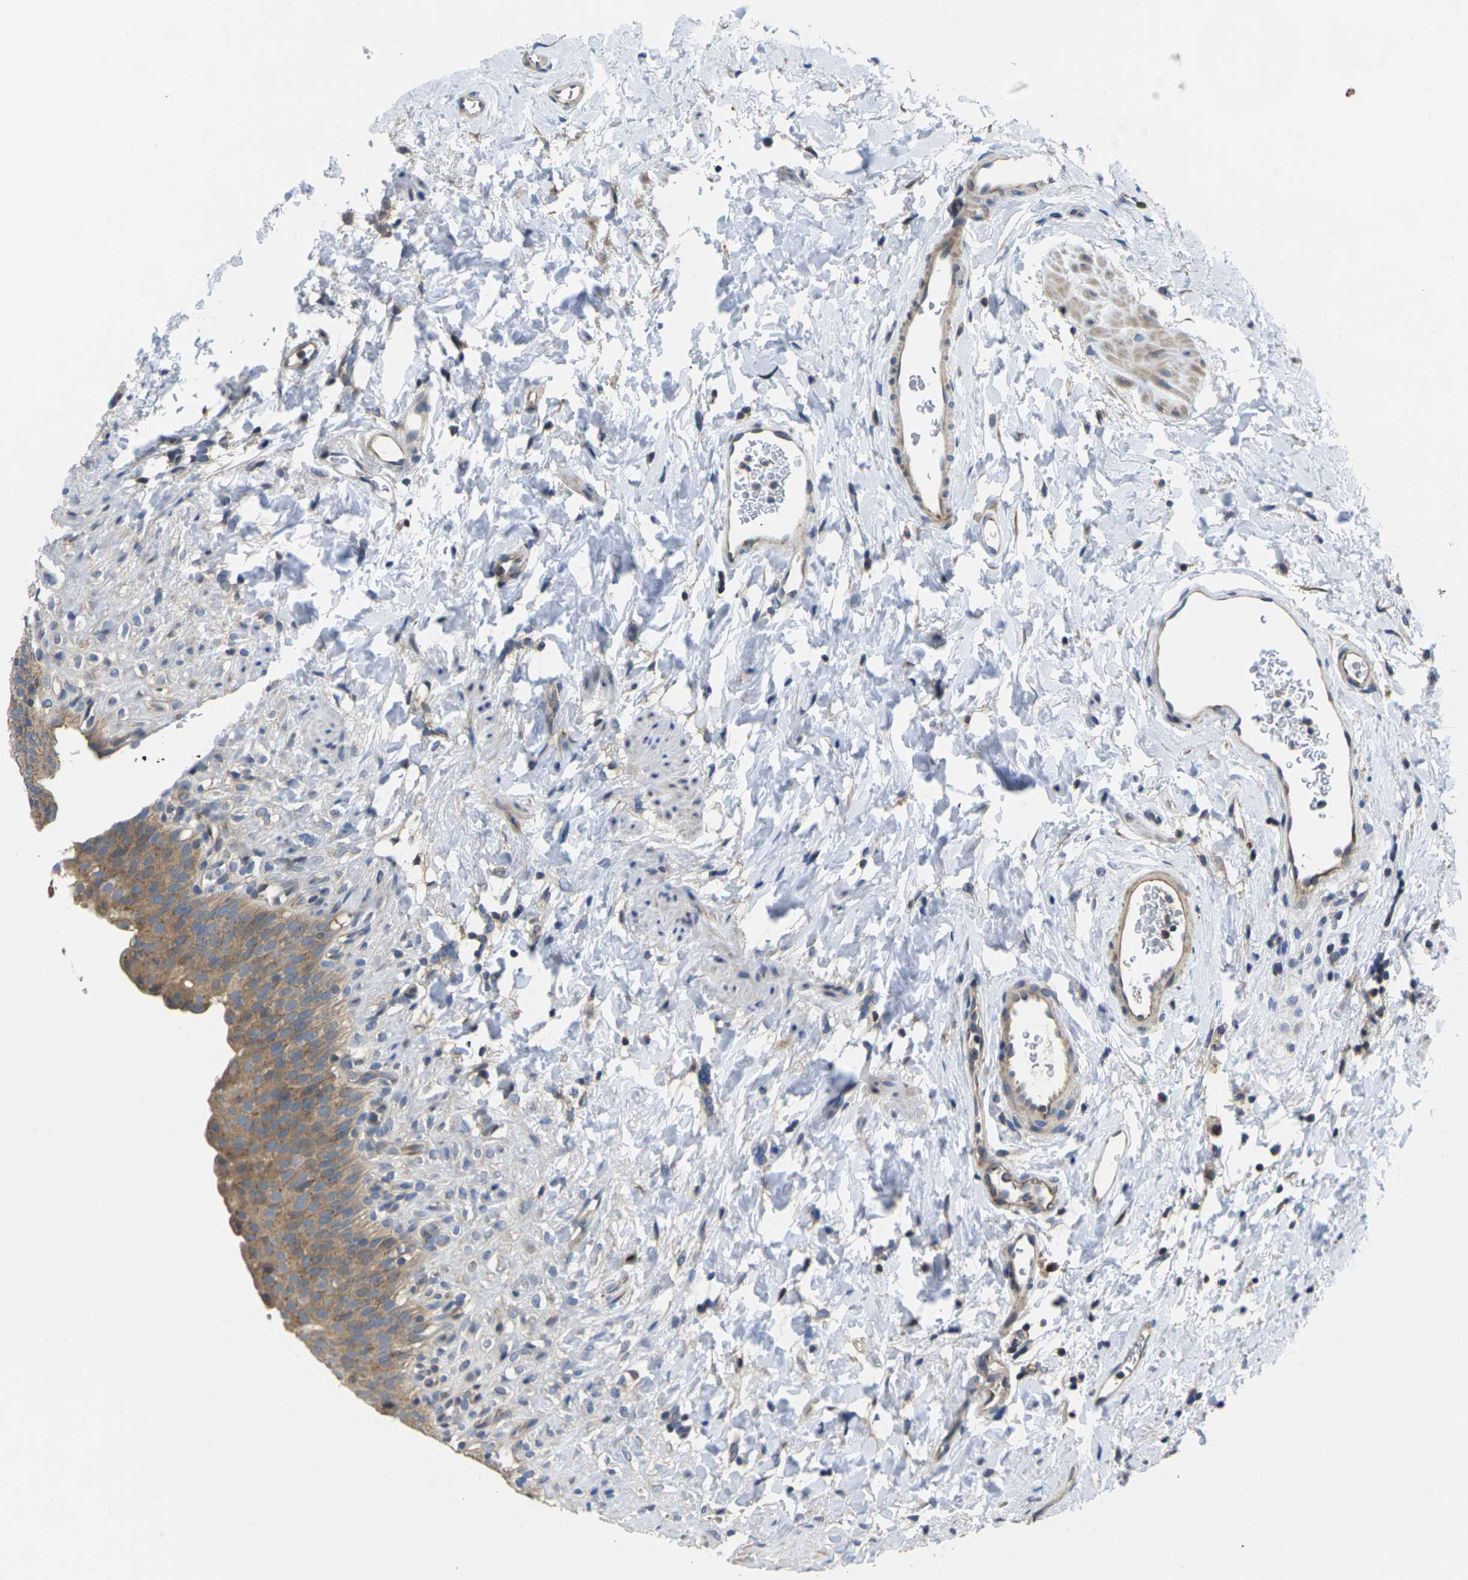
{"staining": {"intensity": "moderate", "quantity": ">75%", "location": "cytoplasmic/membranous"}, "tissue": "urinary bladder", "cell_type": "Urothelial cells", "image_type": "normal", "snomed": [{"axis": "morphology", "description": "Normal tissue, NOS"}, {"axis": "topography", "description": "Urinary bladder"}], "caption": "Urinary bladder stained with DAB immunohistochemistry (IHC) demonstrates medium levels of moderate cytoplasmic/membranous expression in about >75% of urothelial cells.", "gene": "TMCC2", "patient": {"sex": "female", "age": 79}}